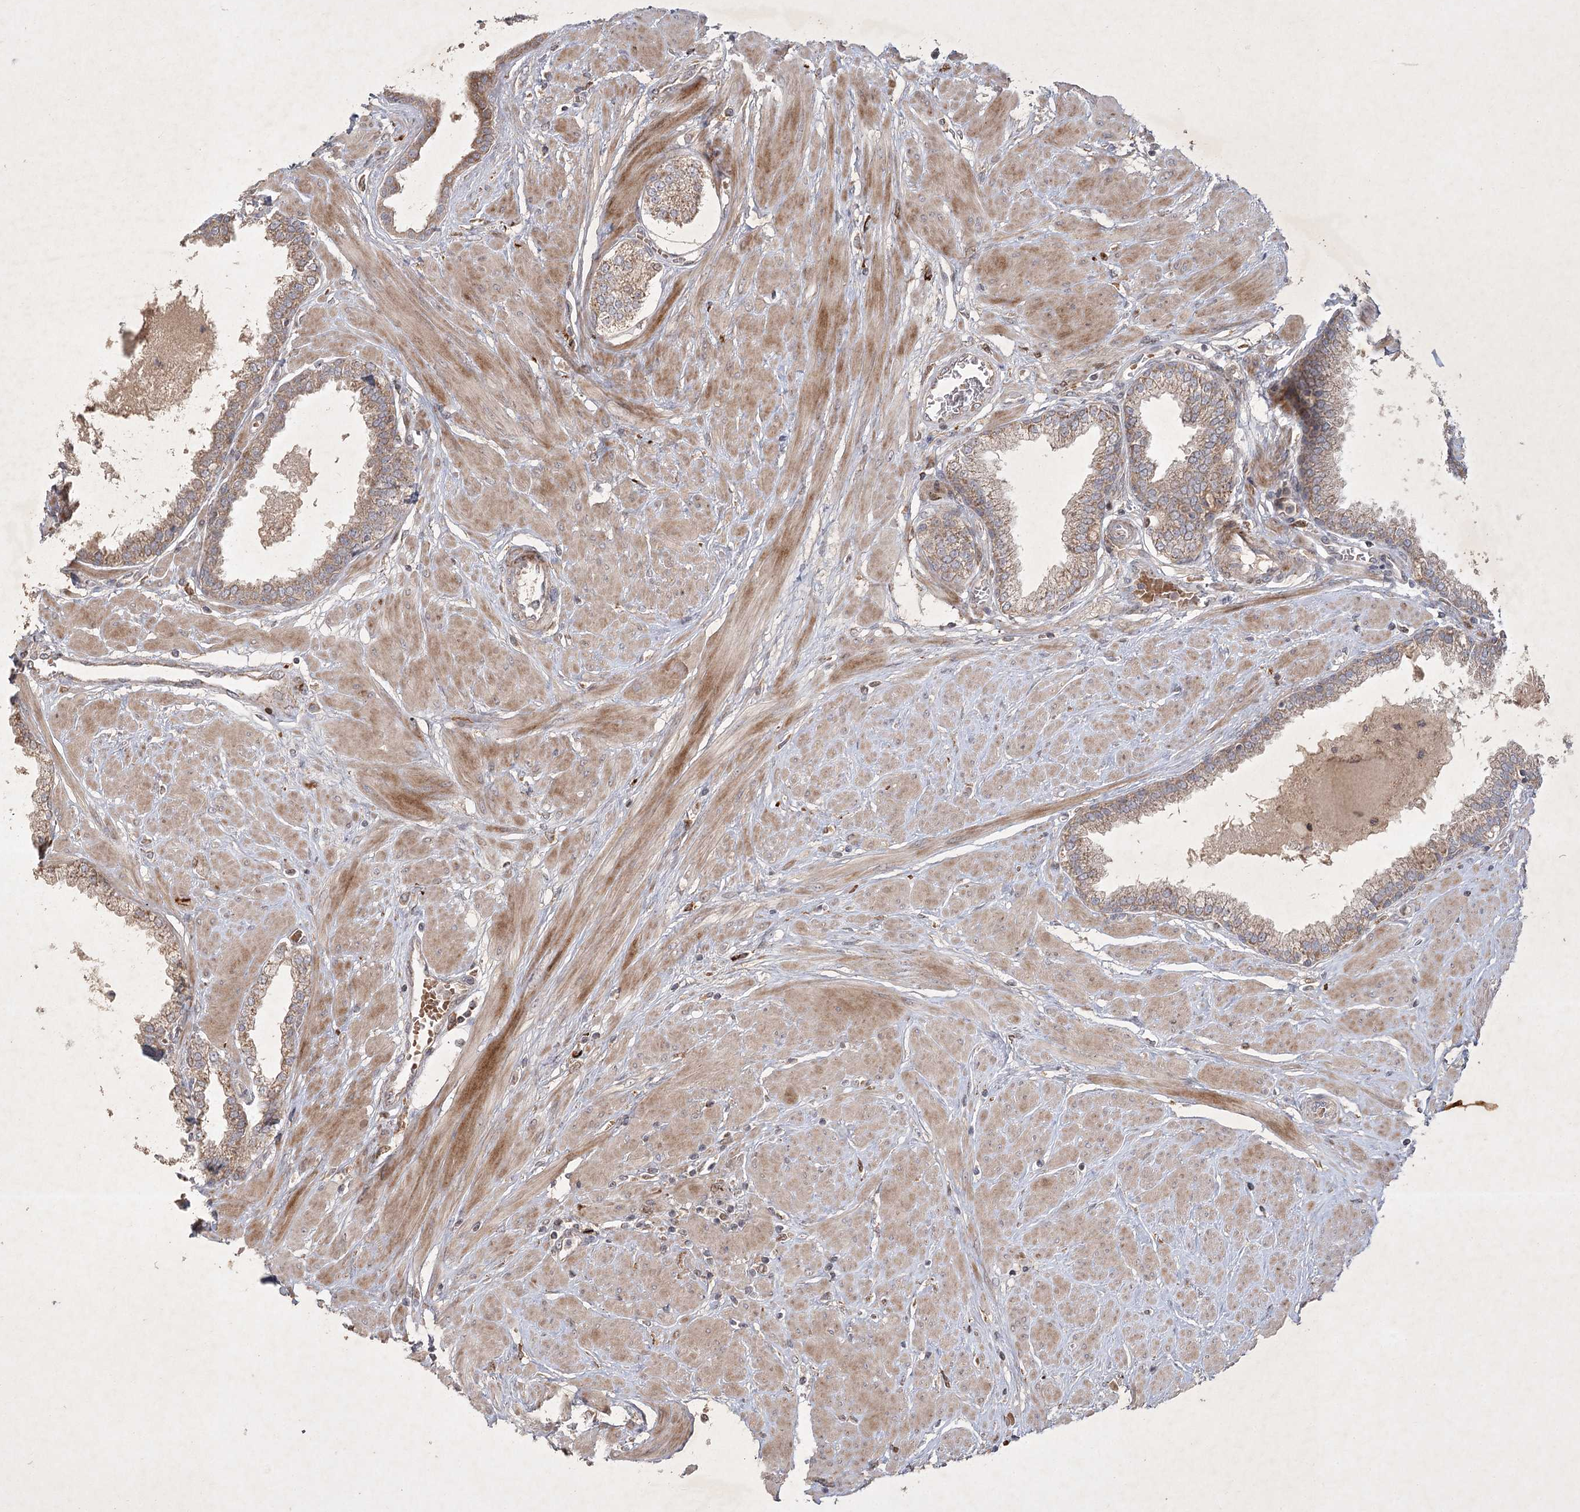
{"staining": {"intensity": "weak", "quantity": ">75%", "location": "cytoplasmic/membranous"}, "tissue": "prostate", "cell_type": "Glandular cells", "image_type": "normal", "snomed": [{"axis": "morphology", "description": "Normal tissue, NOS"}, {"axis": "topography", "description": "Prostate"}], "caption": "IHC (DAB) staining of unremarkable human prostate displays weak cytoplasmic/membranous protein expression in about >75% of glandular cells.", "gene": "KBTBD4", "patient": {"sex": "male", "age": 51}}